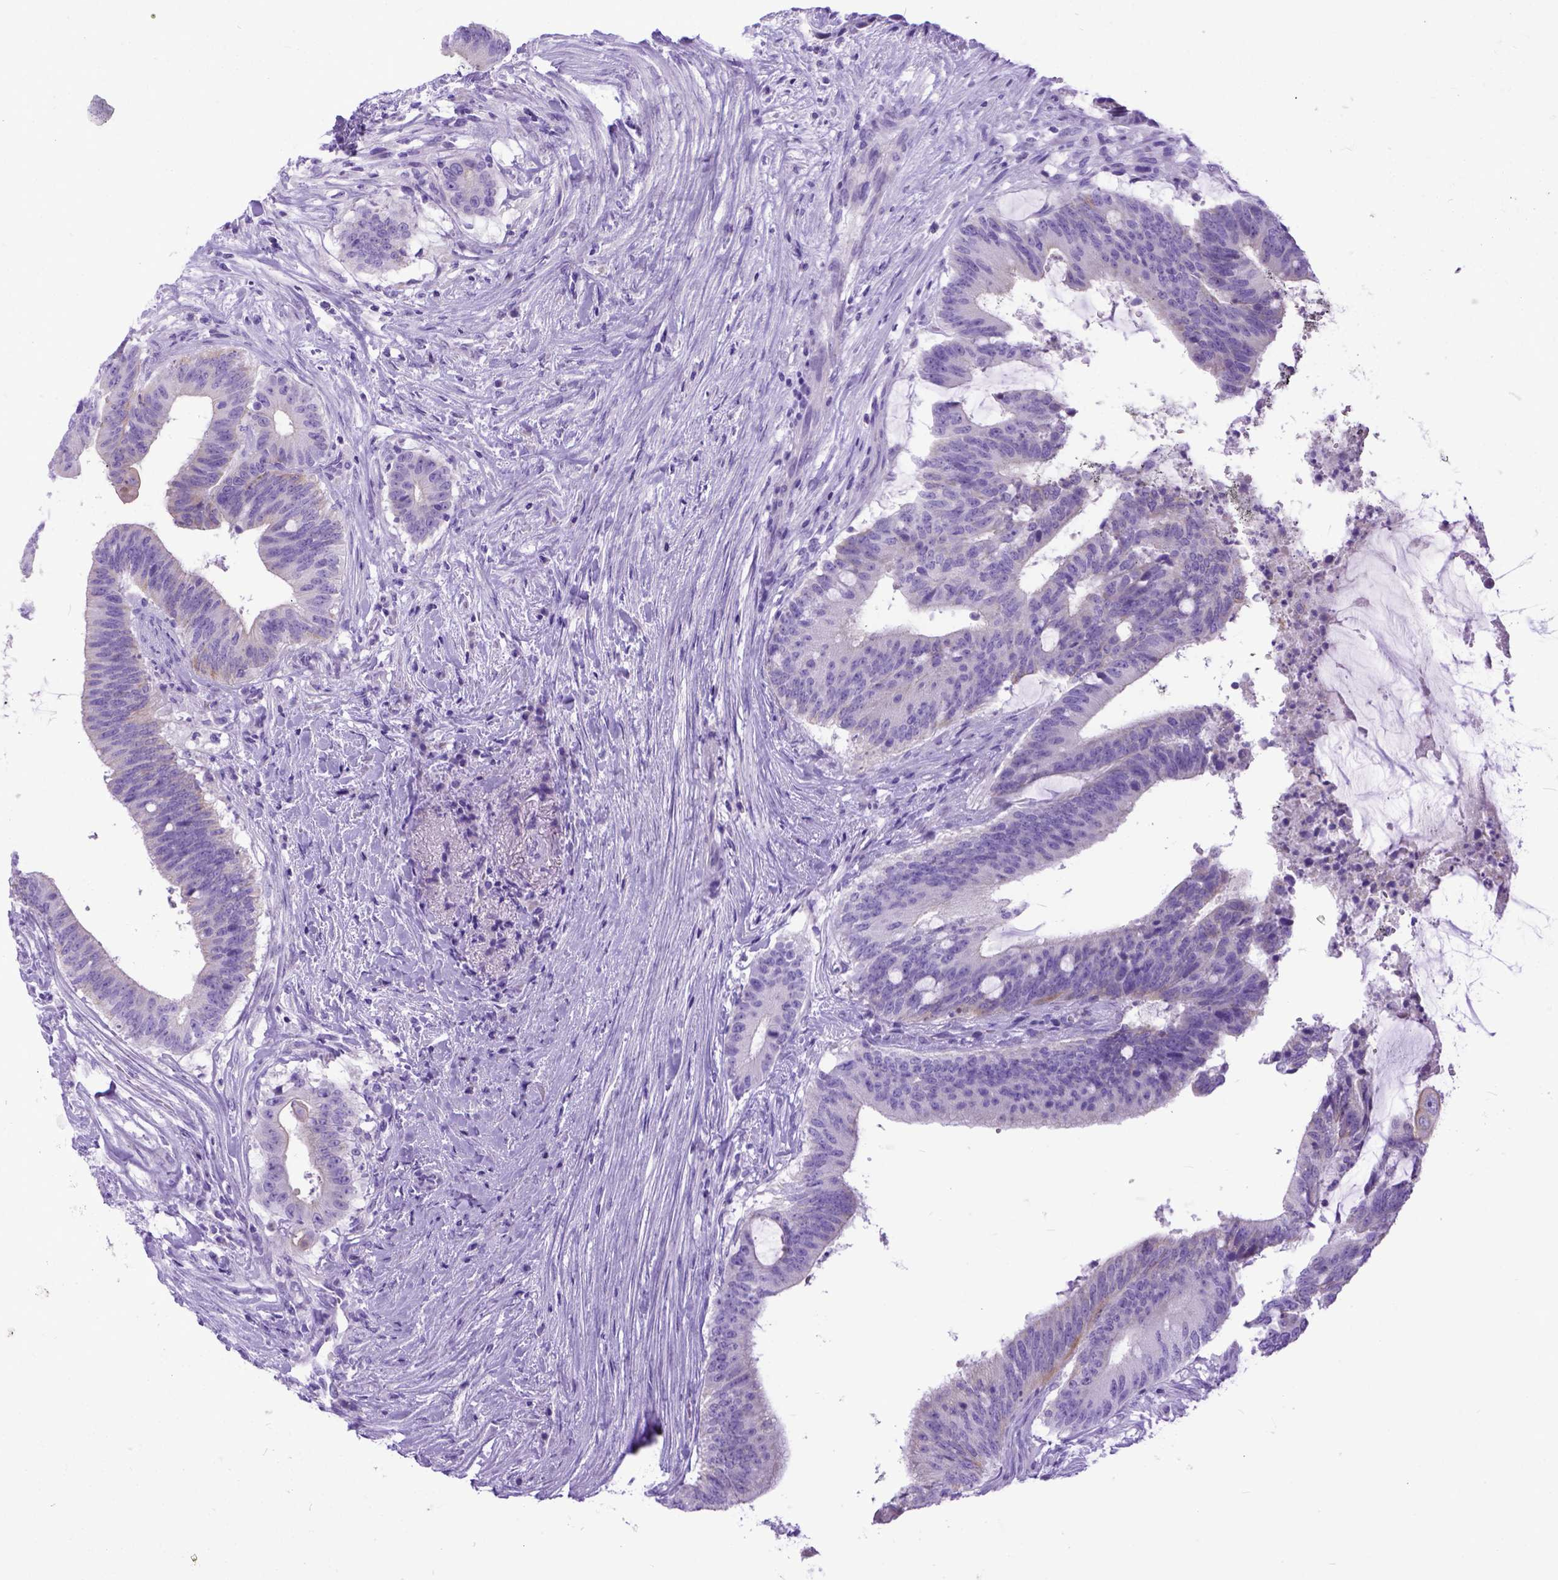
{"staining": {"intensity": "negative", "quantity": "none", "location": "none"}, "tissue": "colorectal cancer", "cell_type": "Tumor cells", "image_type": "cancer", "snomed": [{"axis": "morphology", "description": "Adenocarcinoma, NOS"}, {"axis": "topography", "description": "Colon"}], "caption": "Immunohistochemistry micrograph of colorectal cancer stained for a protein (brown), which reveals no staining in tumor cells.", "gene": "PPL", "patient": {"sex": "female", "age": 43}}